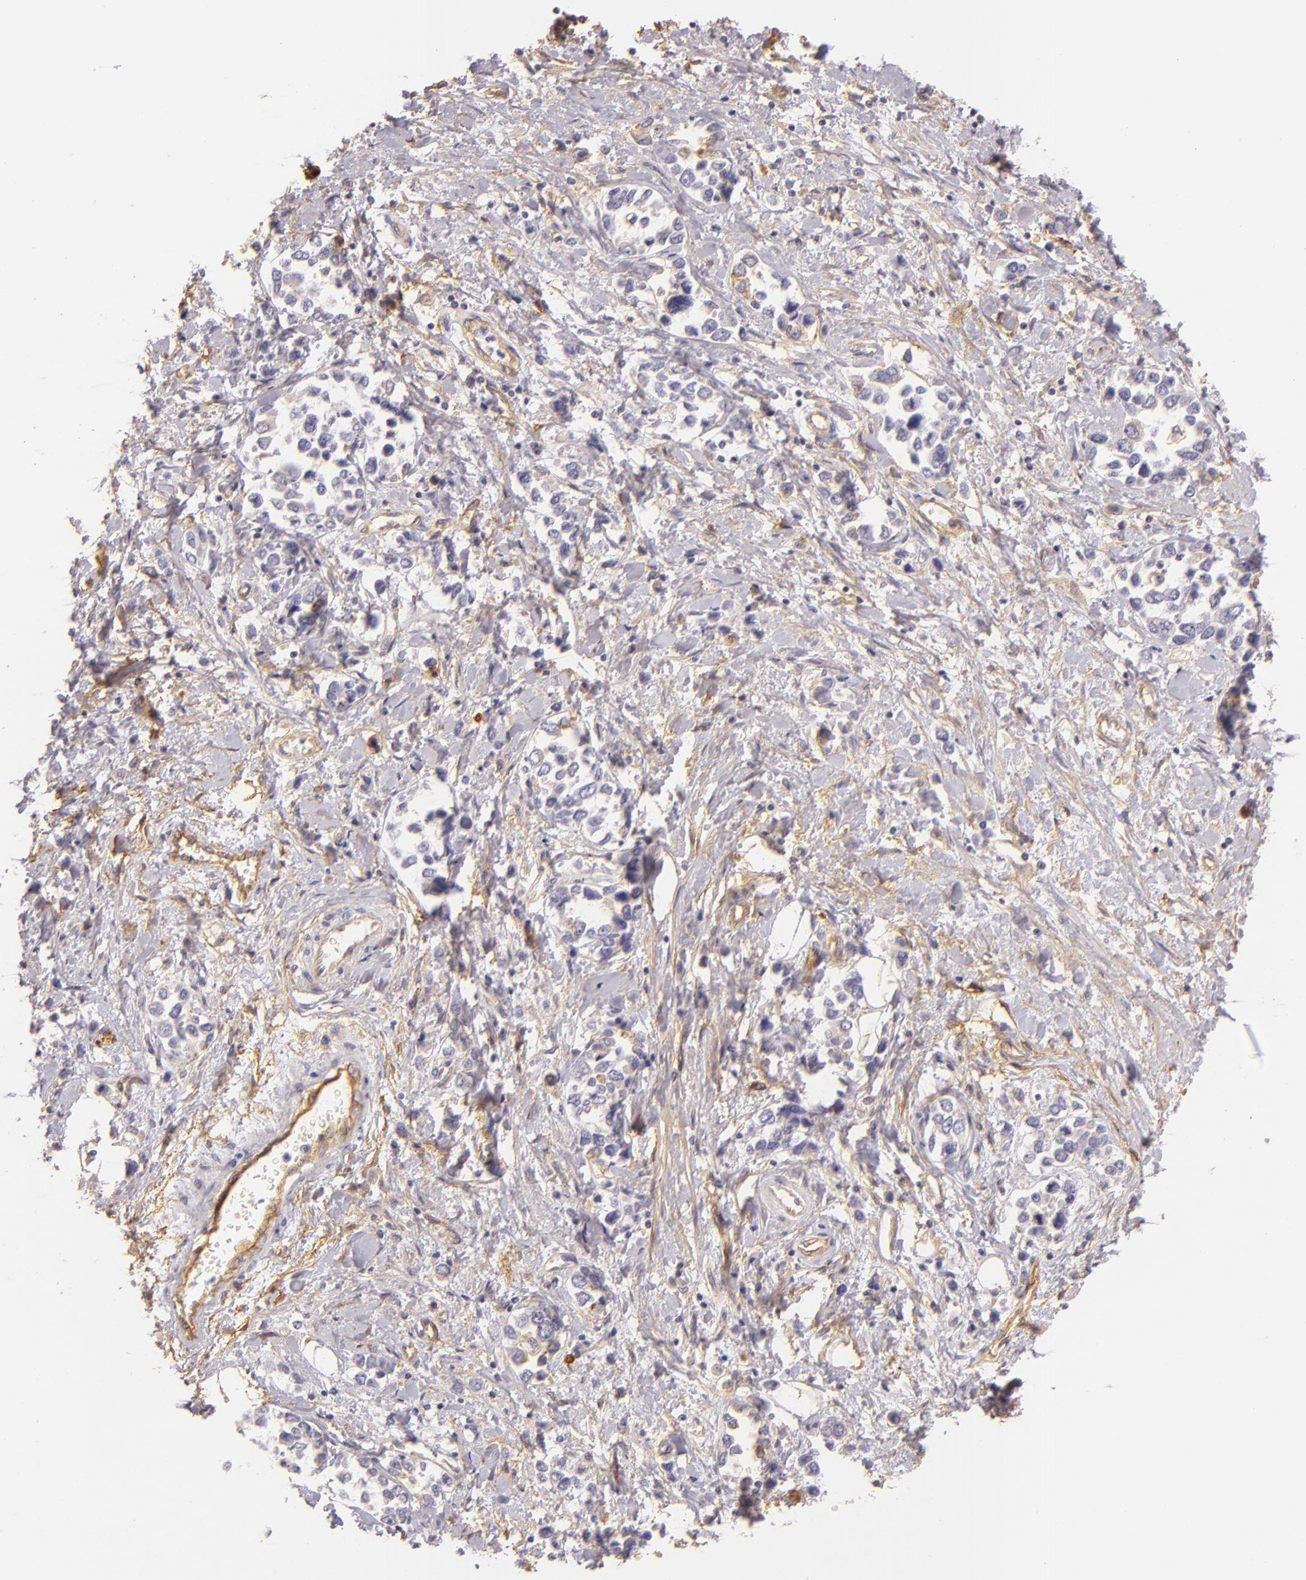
{"staining": {"intensity": "negative", "quantity": "none", "location": "none"}, "tissue": "stomach cancer", "cell_type": "Tumor cells", "image_type": "cancer", "snomed": [{"axis": "morphology", "description": "Adenocarcinoma, NOS"}, {"axis": "topography", "description": "Stomach, upper"}], "caption": "A micrograph of human stomach adenocarcinoma is negative for staining in tumor cells.", "gene": "CTSF", "patient": {"sex": "male", "age": 76}}